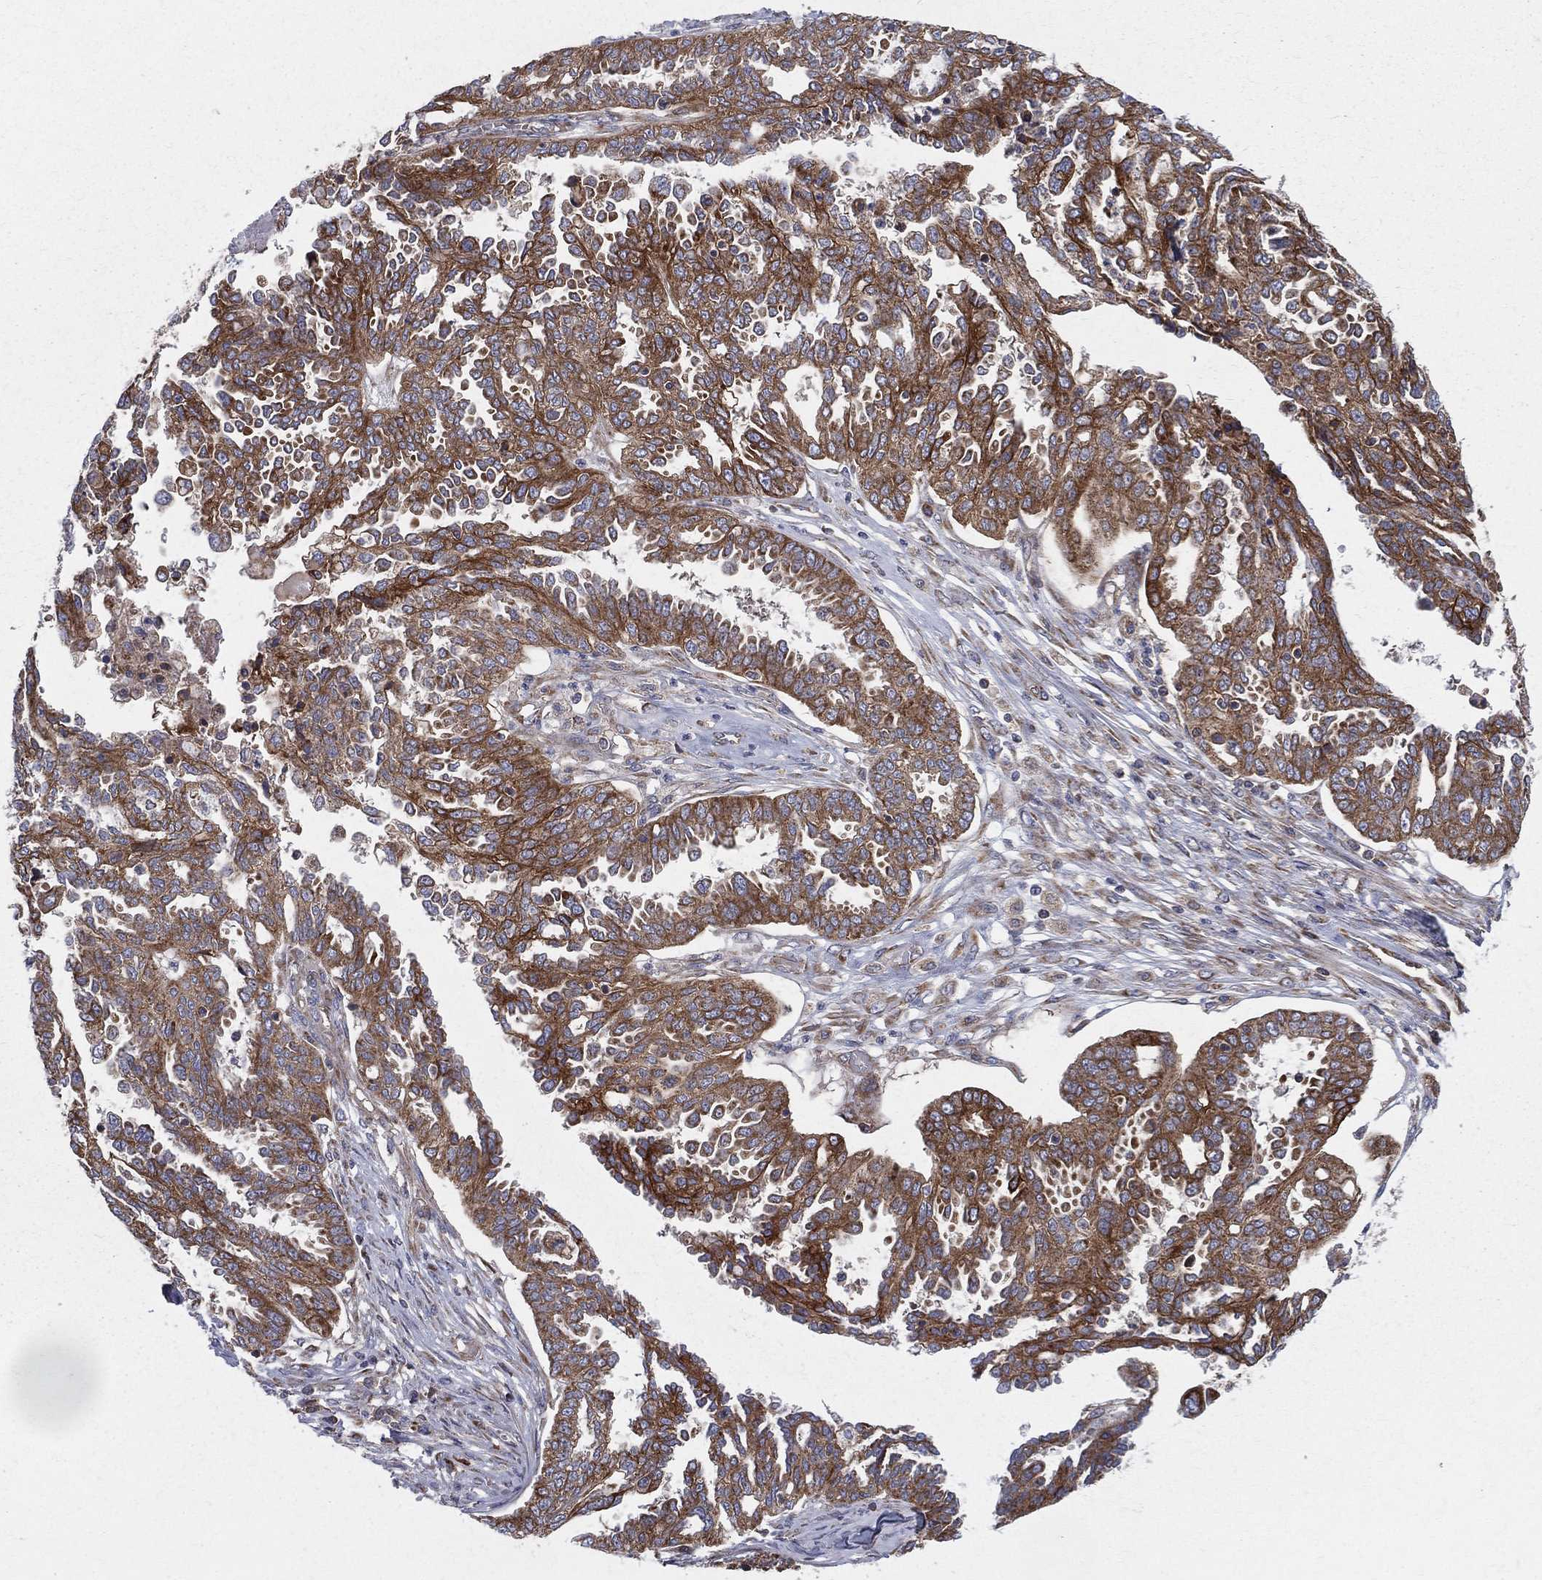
{"staining": {"intensity": "strong", "quantity": ">75%", "location": "cytoplasmic/membranous"}, "tissue": "ovarian cancer", "cell_type": "Tumor cells", "image_type": "cancer", "snomed": [{"axis": "morphology", "description": "Cystadenocarcinoma, serous, NOS"}, {"axis": "topography", "description": "Ovary"}], "caption": "Immunohistochemical staining of human ovarian cancer (serous cystadenocarcinoma) reveals high levels of strong cytoplasmic/membranous staining in about >75% of tumor cells.", "gene": "MIX23", "patient": {"sex": "female", "age": 67}}